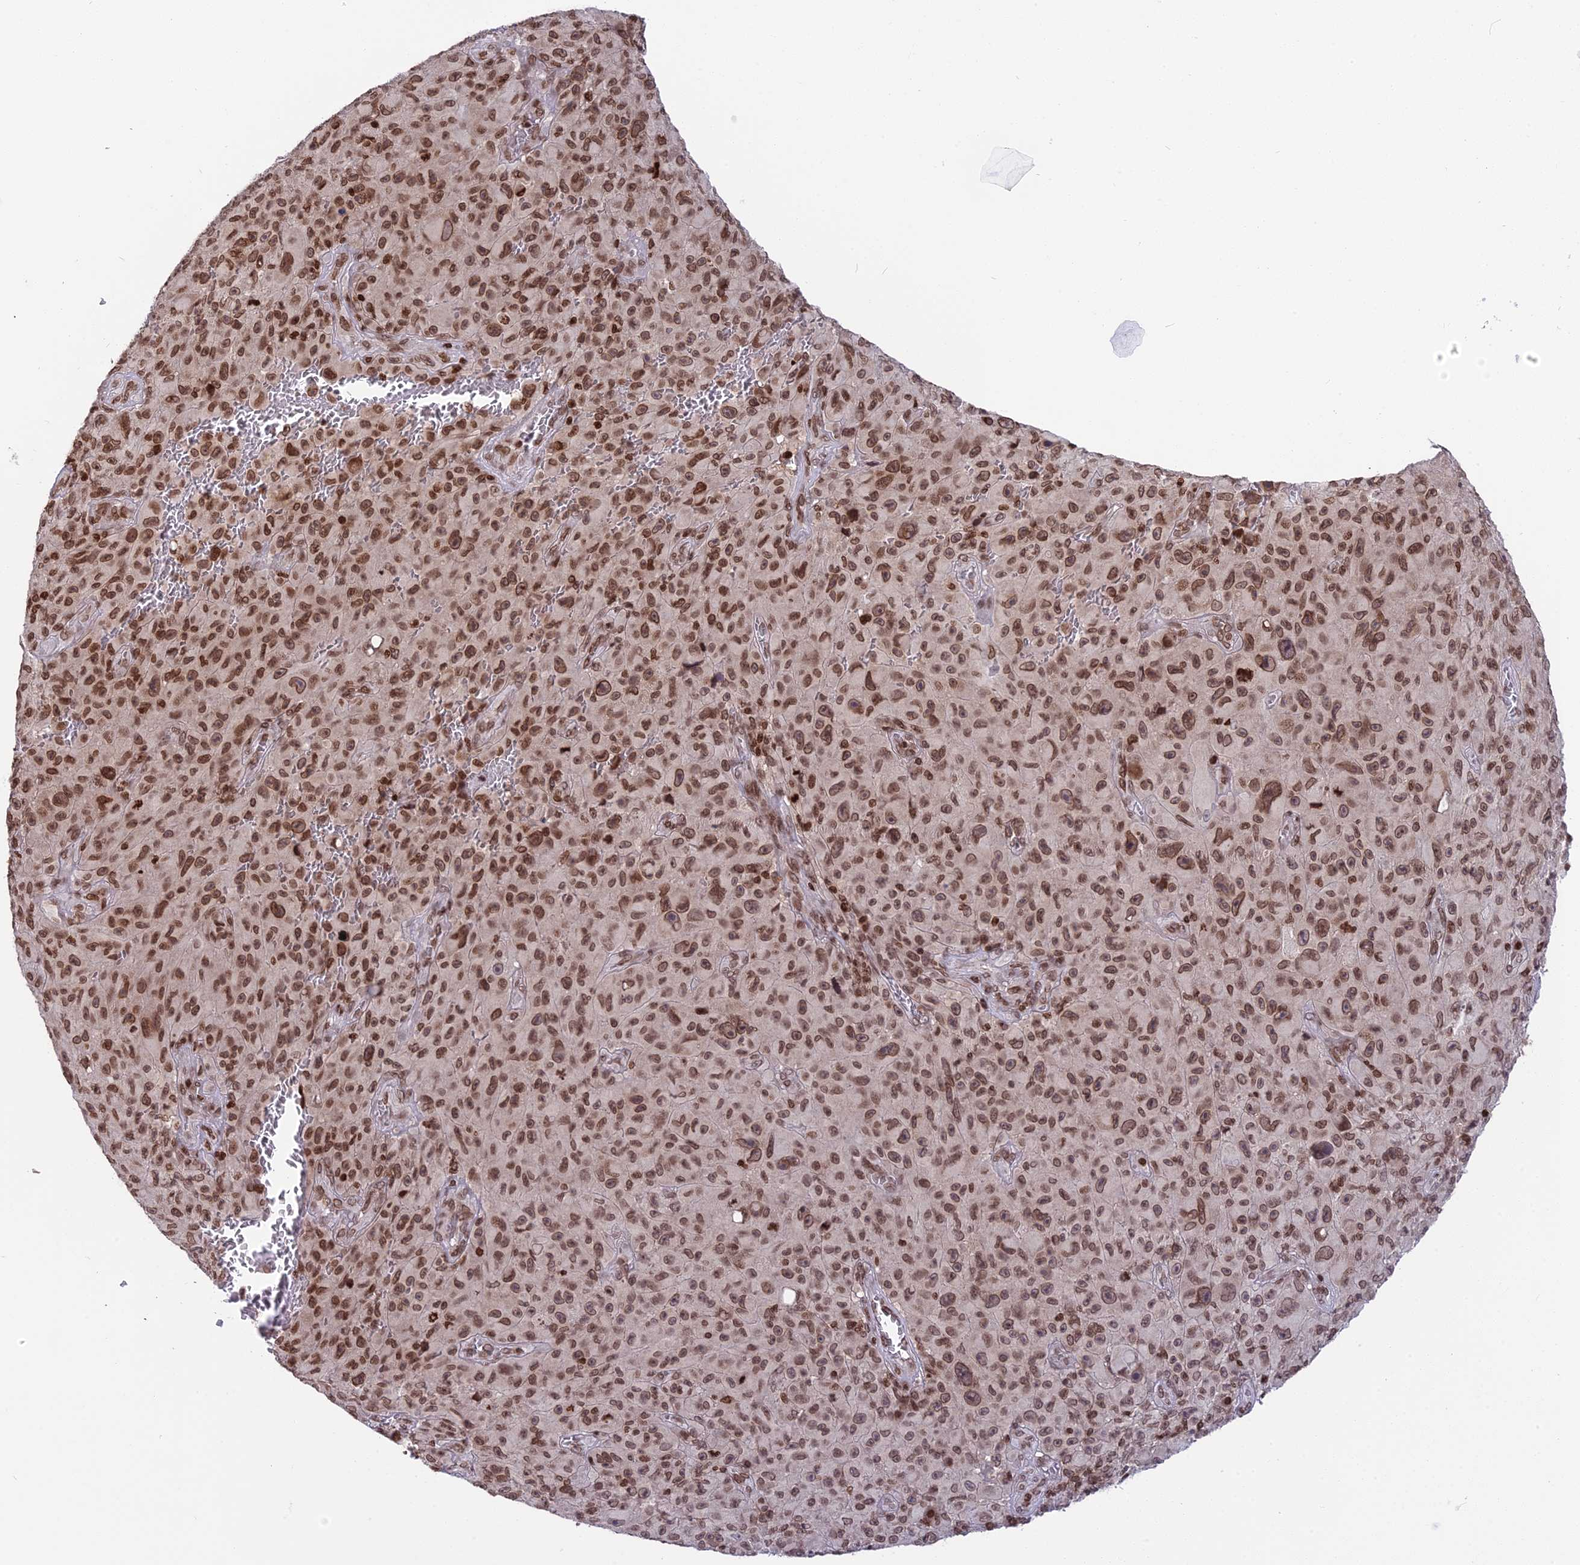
{"staining": {"intensity": "moderate", "quantity": ">75%", "location": "nuclear"}, "tissue": "melanoma", "cell_type": "Tumor cells", "image_type": "cancer", "snomed": [{"axis": "morphology", "description": "Malignant melanoma, NOS"}, {"axis": "topography", "description": "Skin"}], "caption": "Tumor cells display medium levels of moderate nuclear positivity in approximately >75% of cells in malignant melanoma.", "gene": "TET2", "patient": {"sex": "female", "age": 82}}